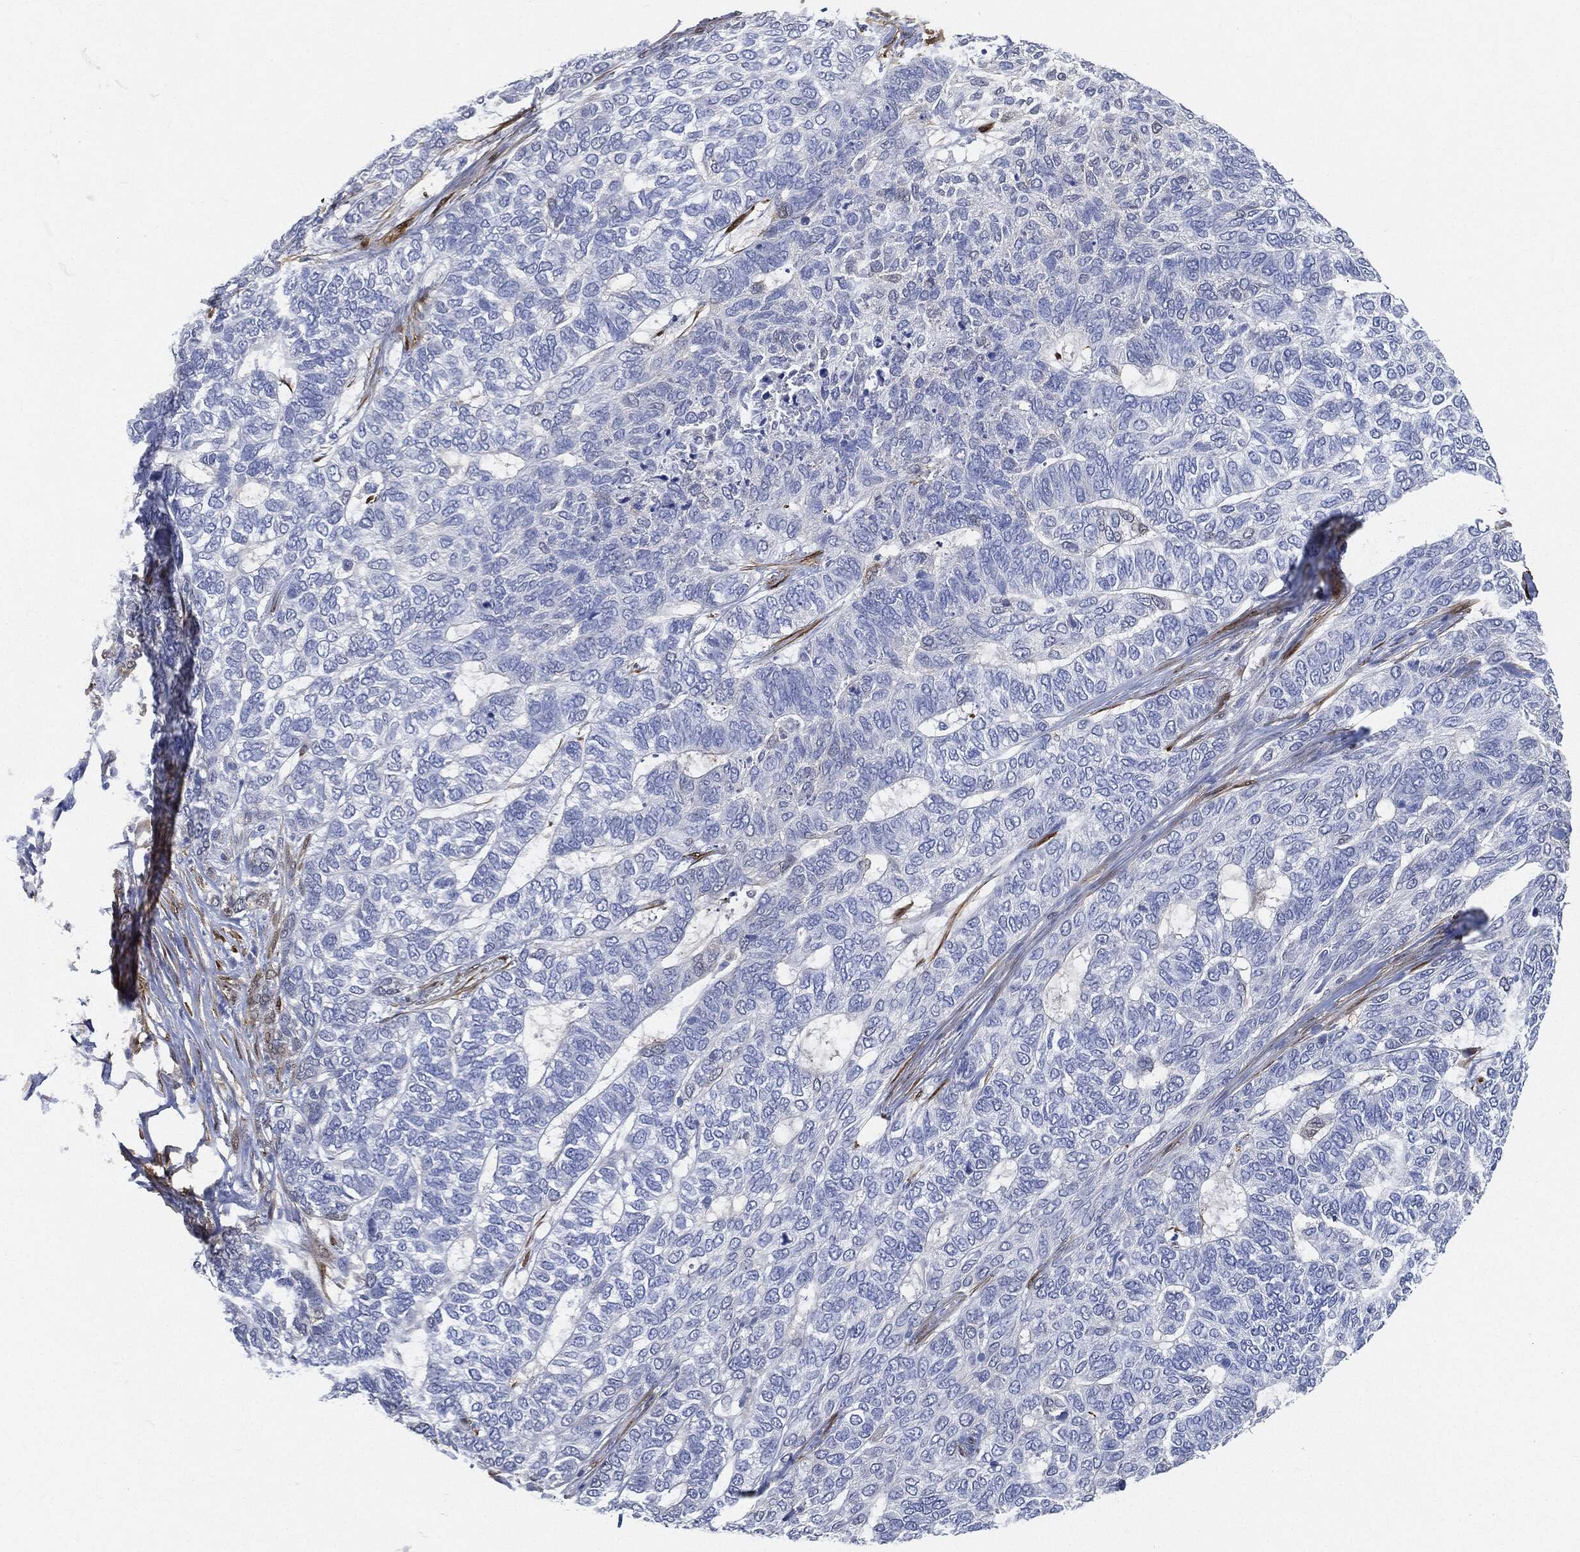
{"staining": {"intensity": "negative", "quantity": "none", "location": "none"}, "tissue": "skin cancer", "cell_type": "Tumor cells", "image_type": "cancer", "snomed": [{"axis": "morphology", "description": "Basal cell carcinoma"}, {"axis": "topography", "description": "Skin"}], "caption": "IHC of human basal cell carcinoma (skin) exhibits no staining in tumor cells. The staining is performed using DAB brown chromogen with nuclei counter-stained in using hematoxylin.", "gene": "TAGLN", "patient": {"sex": "female", "age": 65}}